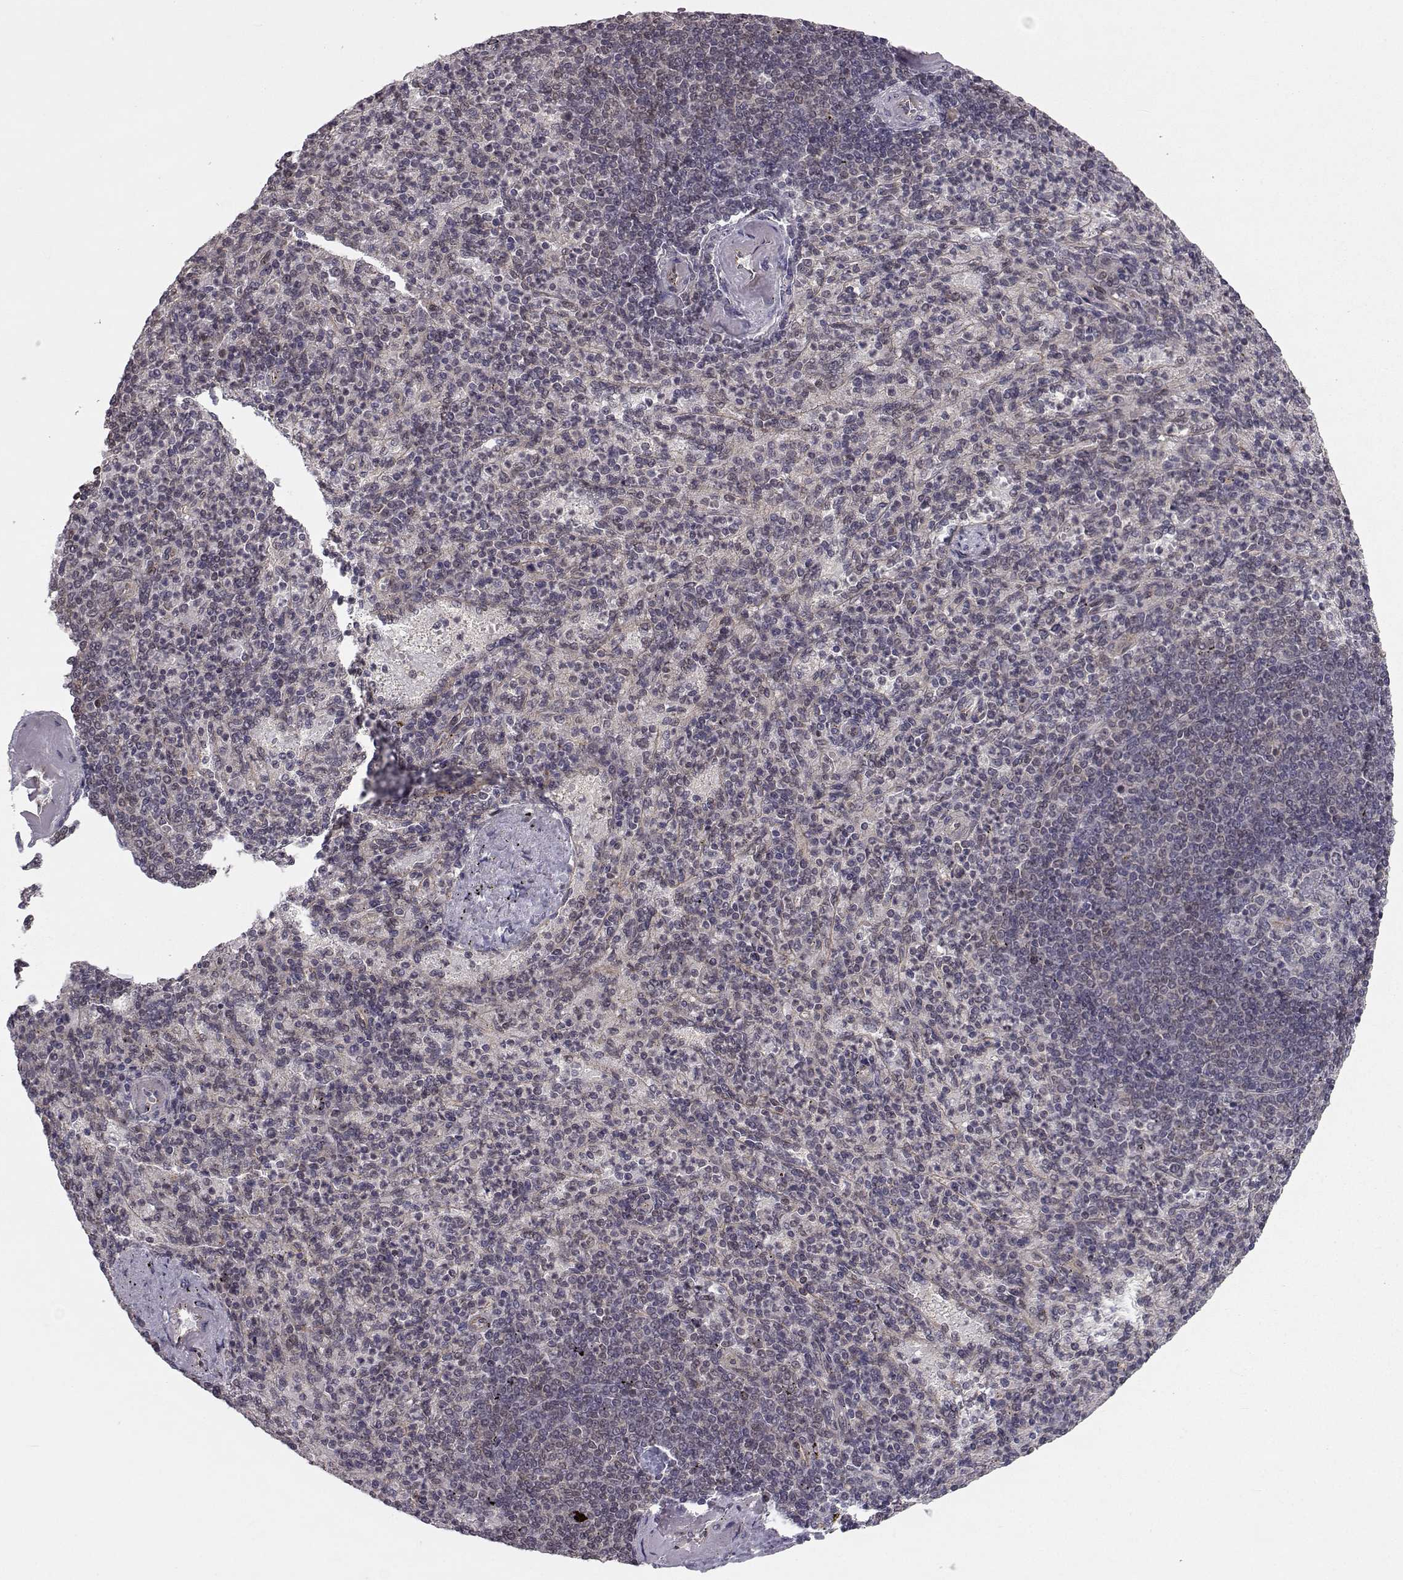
{"staining": {"intensity": "negative", "quantity": "none", "location": "none"}, "tissue": "spleen", "cell_type": "Cells in red pulp", "image_type": "normal", "snomed": [{"axis": "morphology", "description": "Normal tissue, NOS"}, {"axis": "topography", "description": "Spleen"}], "caption": "This micrograph is of normal spleen stained with immunohistochemistry to label a protein in brown with the nuclei are counter-stained blue. There is no expression in cells in red pulp.", "gene": "PKN2", "patient": {"sex": "female", "age": 74}}